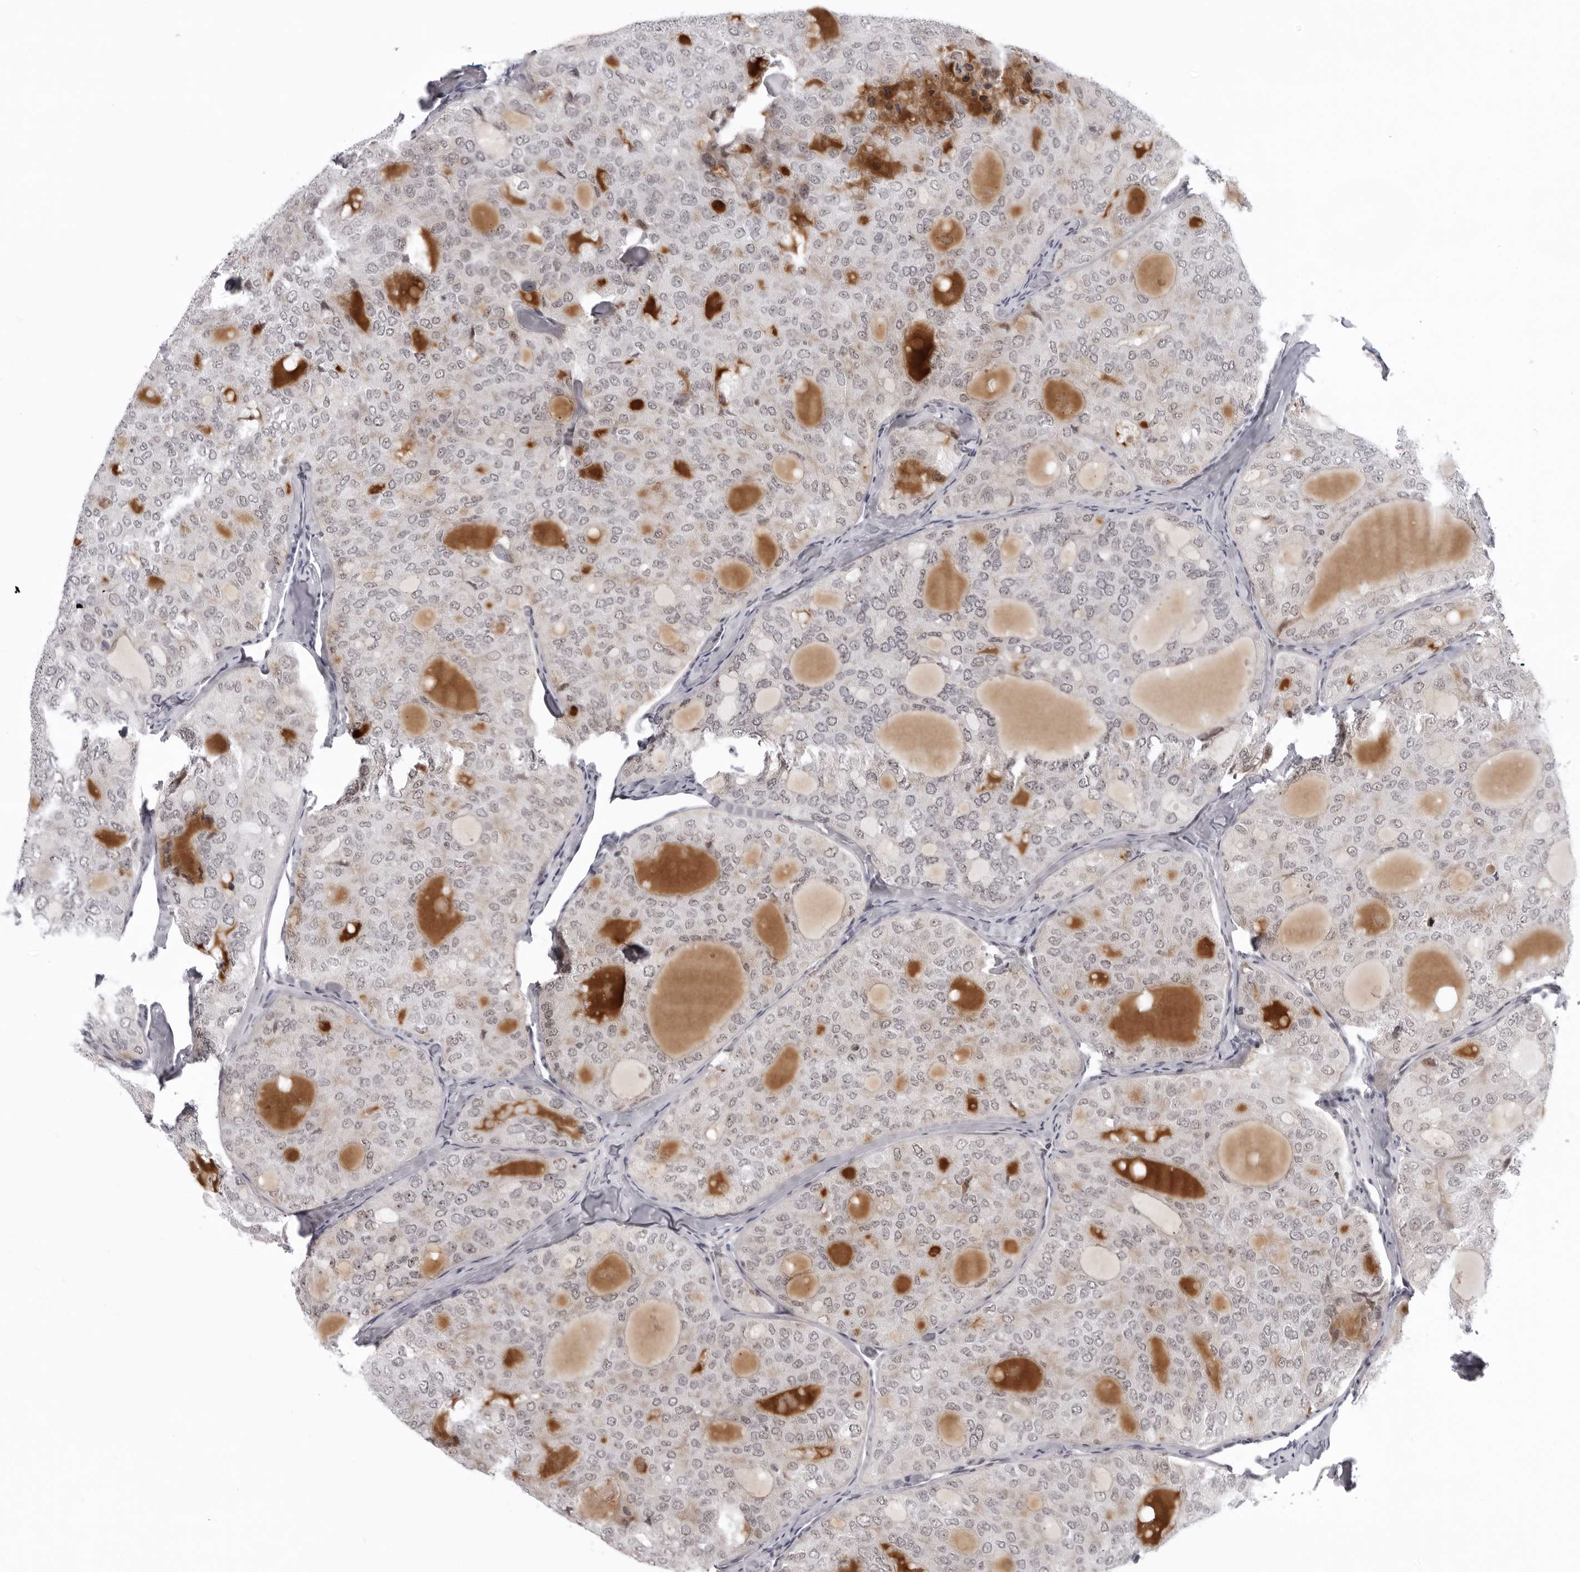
{"staining": {"intensity": "weak", "quantity": "<25%", "location": "nuclear"}, "tissue": "thyroid cancer", "cell_type": "Tumor cells", "image_type": "cancer", "snomed": [{"axis": "morphology", "description": "Follicular adenoma carcinoma, NOS"}, {"axis": "topography", "description": "Thyroid gland"}], "caption": "Histopathology image shows no protein expression in tumor cells of thyroid follicular adenoma carcinoma tissue.", "gene": "EXOSC10", "patient": {"sex": "male", "age": 75}}